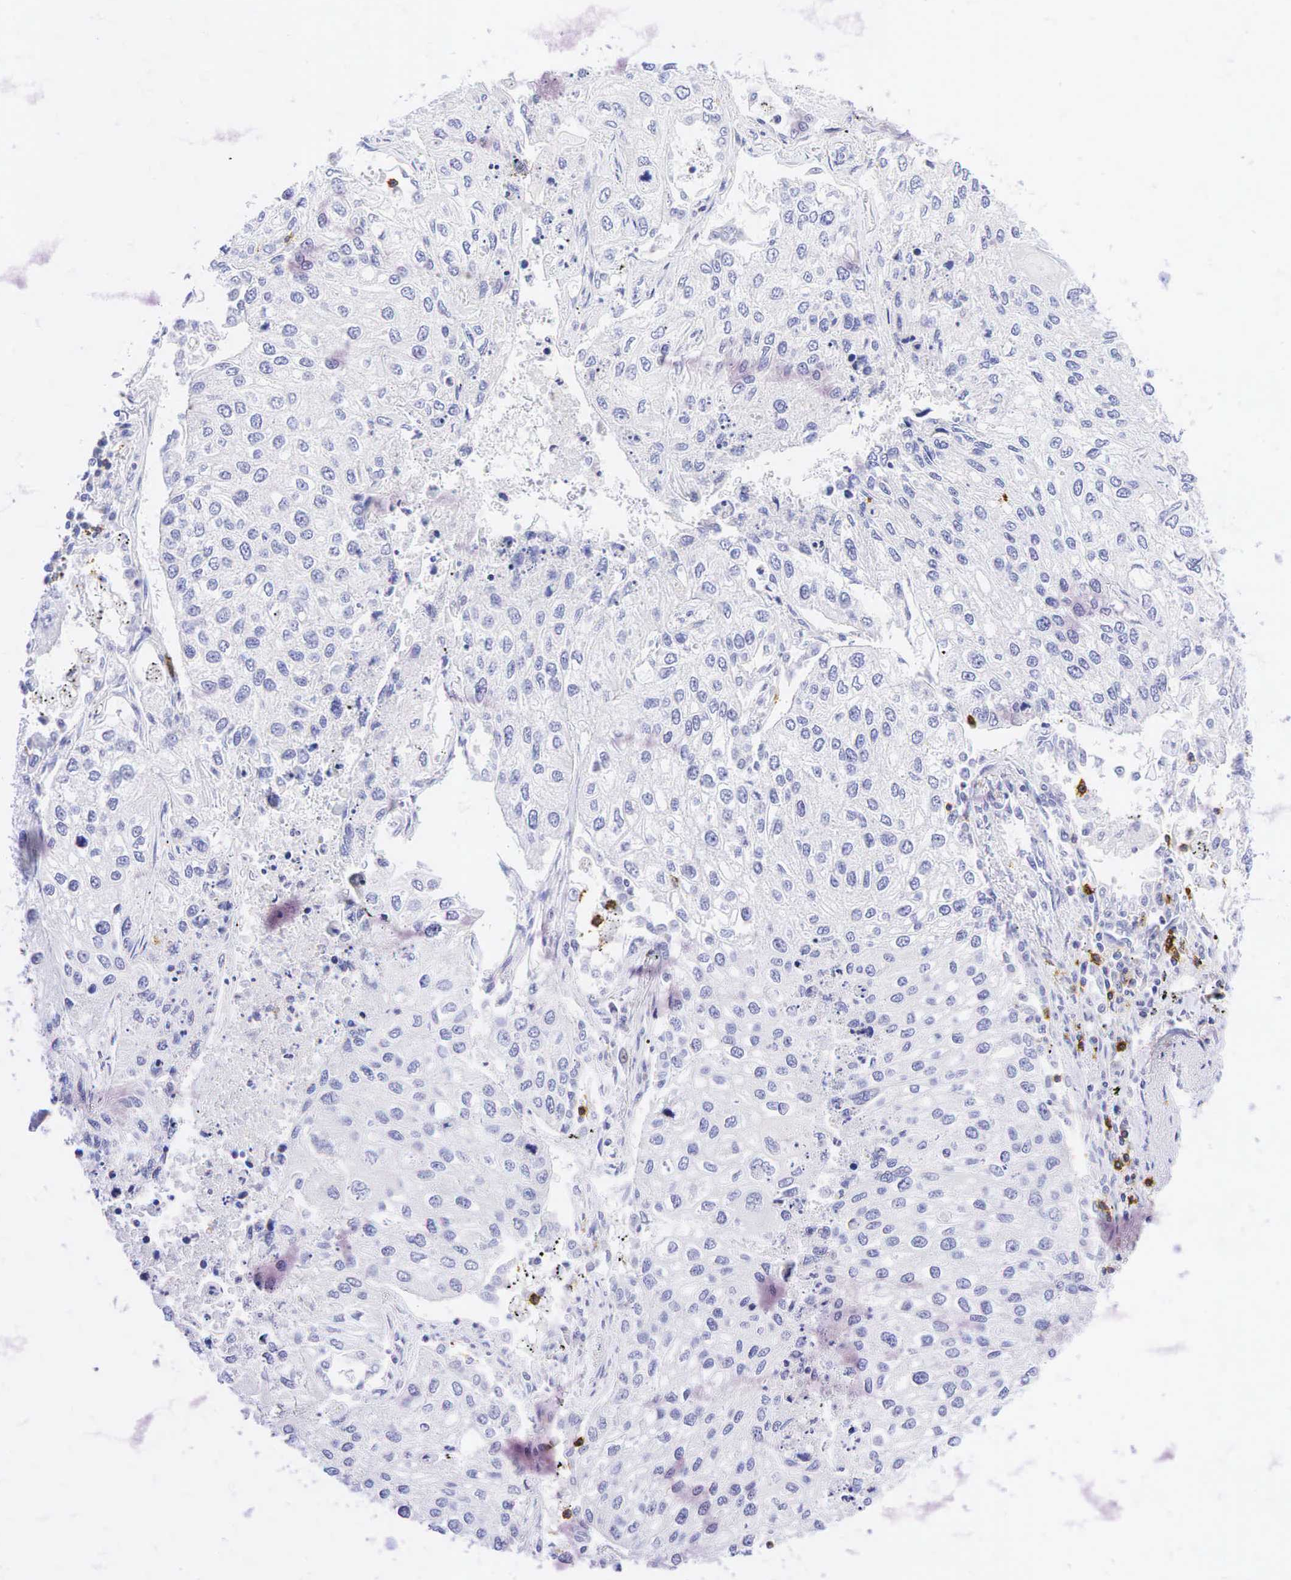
{"staining": {"intensity": "negative", "quantity": "none", "location": "none"}, "tissue": "lung cancer", "cell_type": "Tumor cells", "image_type": "cancer", "snomed": [{"axis": "morphology", "description": "Squamous cell carcinoma, NOS"}, {"axis": "topography", "description": "Lung"}], "caption": "This is an immunohistochemistry photomicrograph of squamous cell carcinoma (lung). There is no staining in tumor cells.", "gene": "CD8A", "patient": {"sex": "male", "age": 75}}